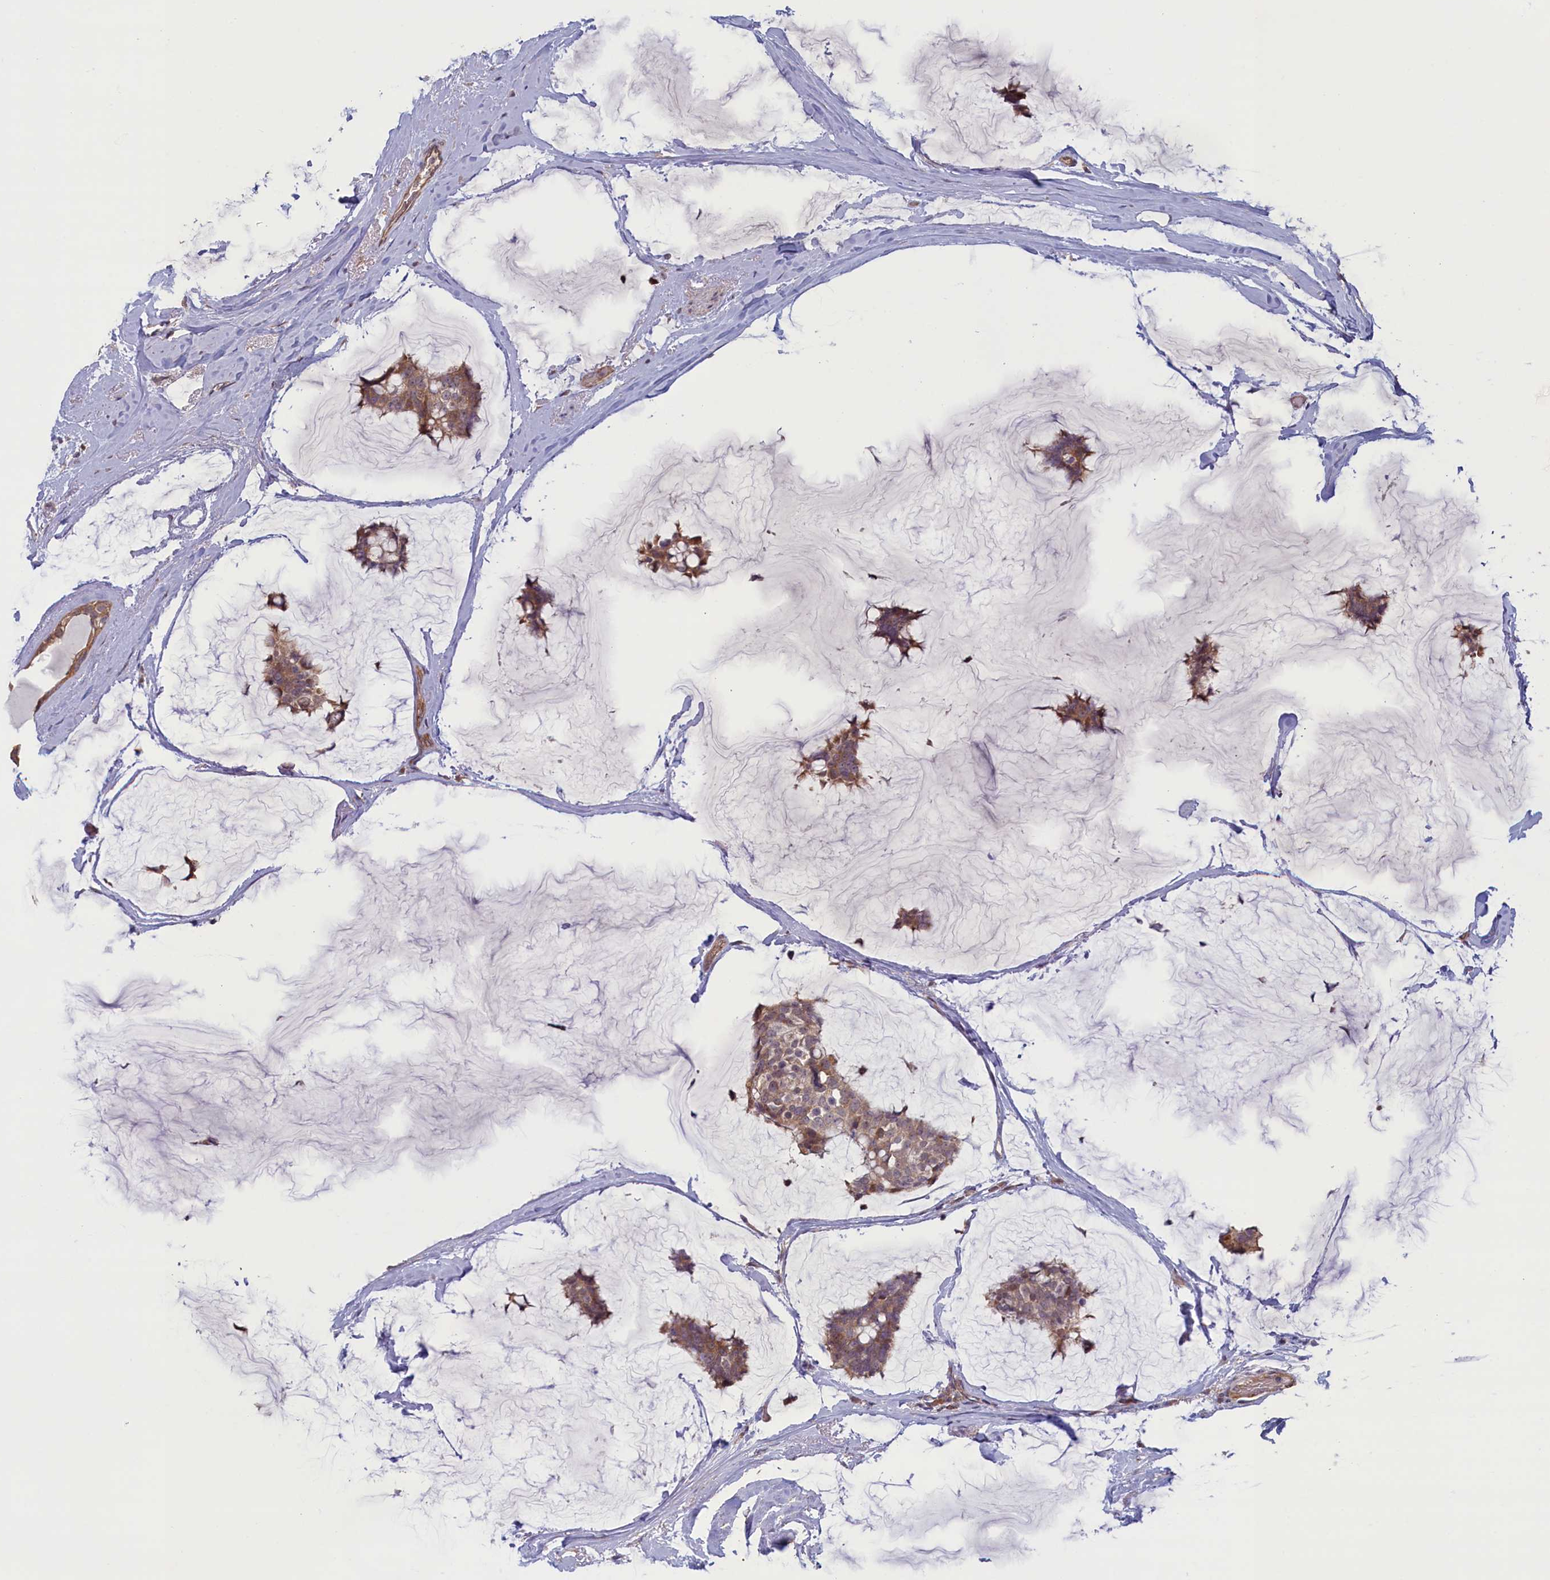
{"staining": {"intensity": "weak", "quantity": ">75%", "location": "cytoplasmic/membranous"}, "tissue": "breast cancer", "cell_type": "Tumor cells", "image_type": "cancer", "snomed": [{"axis": "morphology", "description": "Duct carcinoma"}, {"axis": "topography", "description": "Breast"}], "caption": "Protein expression by immunohistochemistry demonstrates weak cytoplasmic/membranous expression in approximately >75% of tumor cells in breast cancer (invasive ductal carcinoma).", "gene": "CIAO2B", "patient": {"sex": "female", "age": 93}}